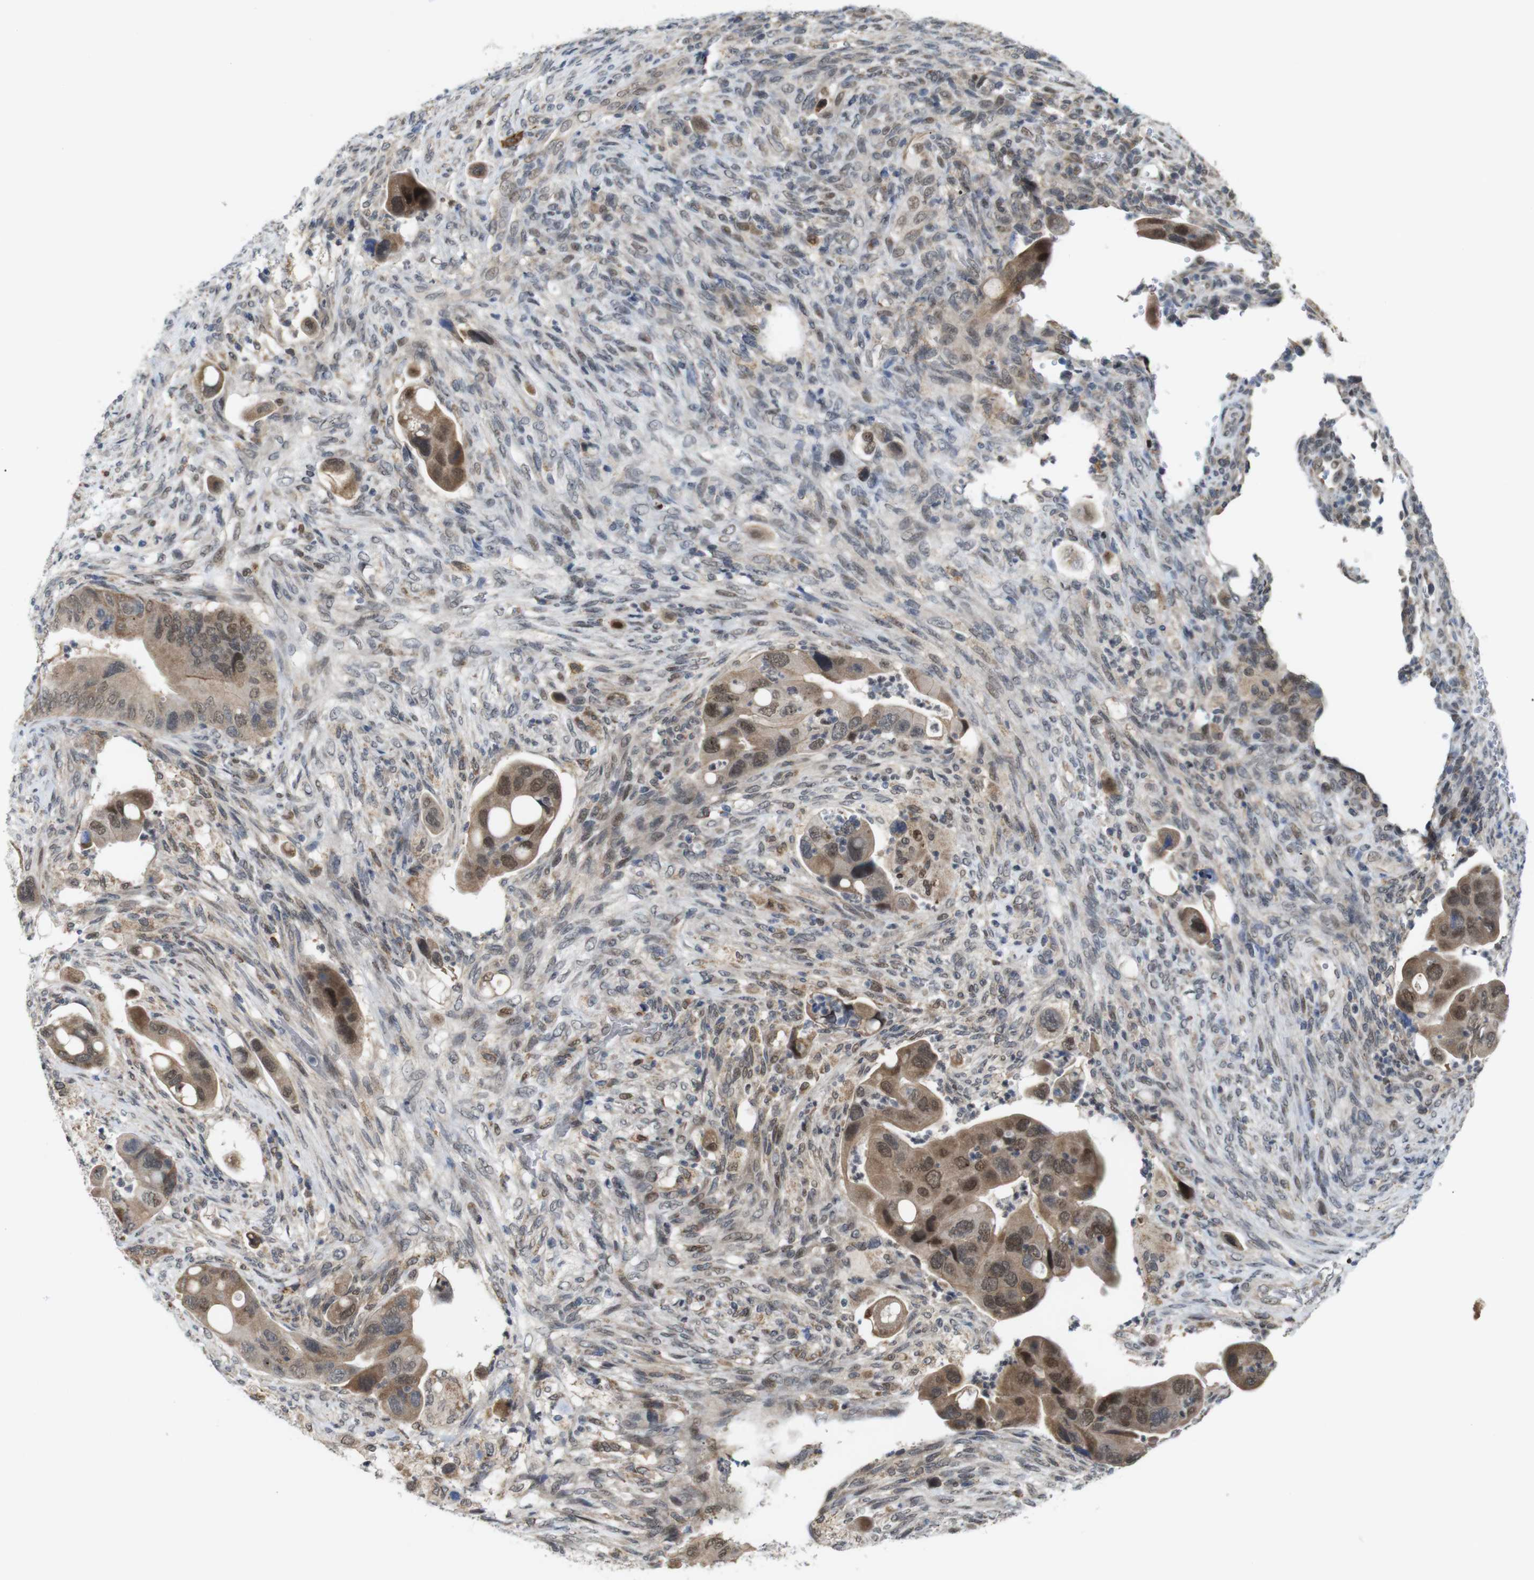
{"staining": {"intensity": "moderate", "quantity": ">75%", "location": "cytoplasmic/membranous,nuclear"}, "tissue": "colorectal cancer", "cell_type": "Tumor cells", "image_type": "cancer", "snomed": [{"axis": "morphology", "description": "Adenocarcinoma, NOS"}, {"axis": "topography", "description": "Rectum"}], "caption": "Immunohistochemical staining of human colorectal cancer (adenocarcinoma) reveals moderate cytoplasmic/membranous and nuclear protein positivity in about >75% of tumor cells. The staining is performed using DAB brown chromogen to label protein expression. The nuclei are counter-stained blue using hematoxylin.", "gene": "PNMA8A", "patient": {"sex": "female", "age": 57}}